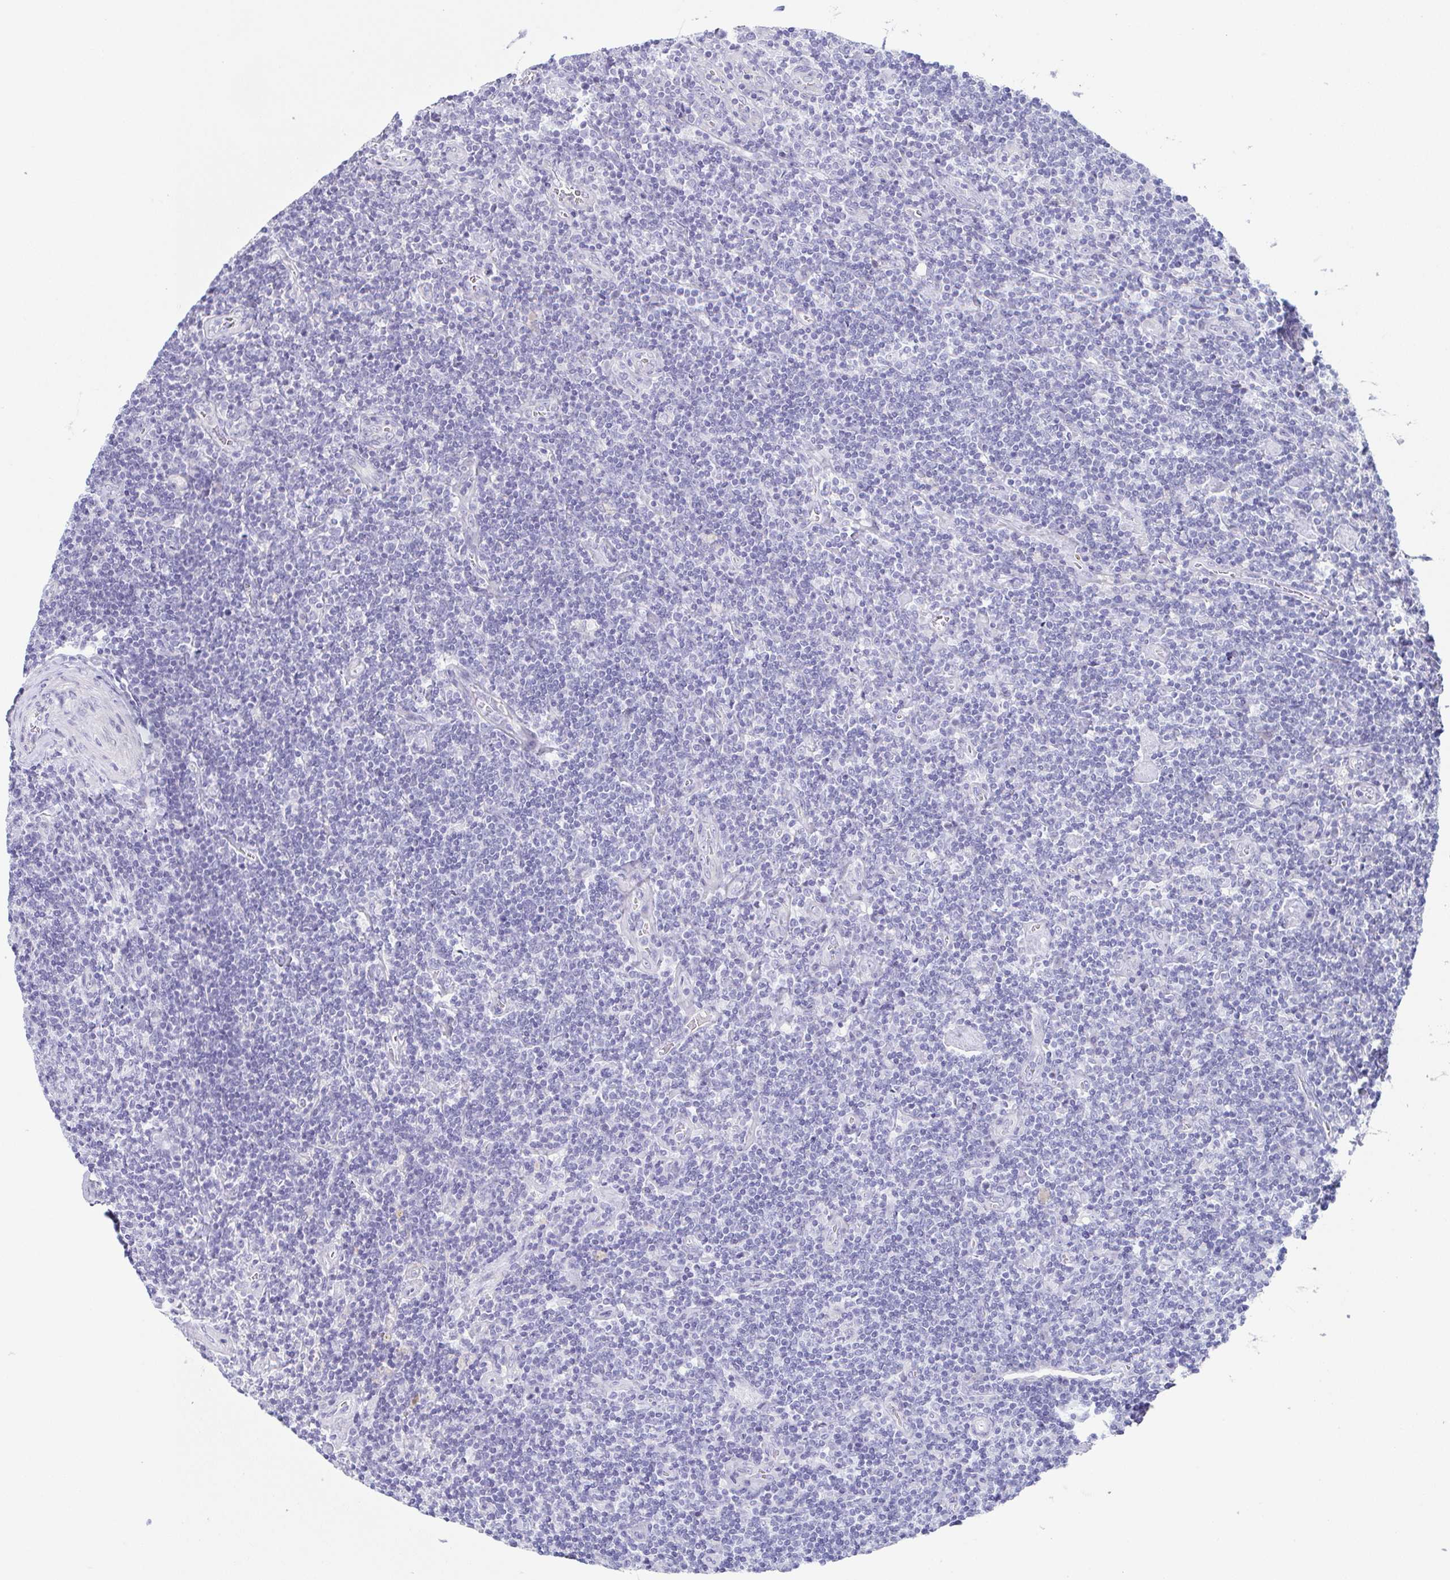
{"staining": {"intensity": "negative", "quantity": "none", "location": "none"}, "tissue": "lymphoma", "cell_type": "Tumor cells", "image_type": "cancer", "snomed": [{"axis": "morphology", "description": "Hodgkin's disease, NOS"}, {"axis": "topography", "description": "Lymph node"}], "caption": "This is an immunohistochemistry (IHC) histopathology image of human Hodgkin's disease. There is no staining in tumor cells.", "gene": "TEX19", "patient": {"sex": "male", "age": 40}}